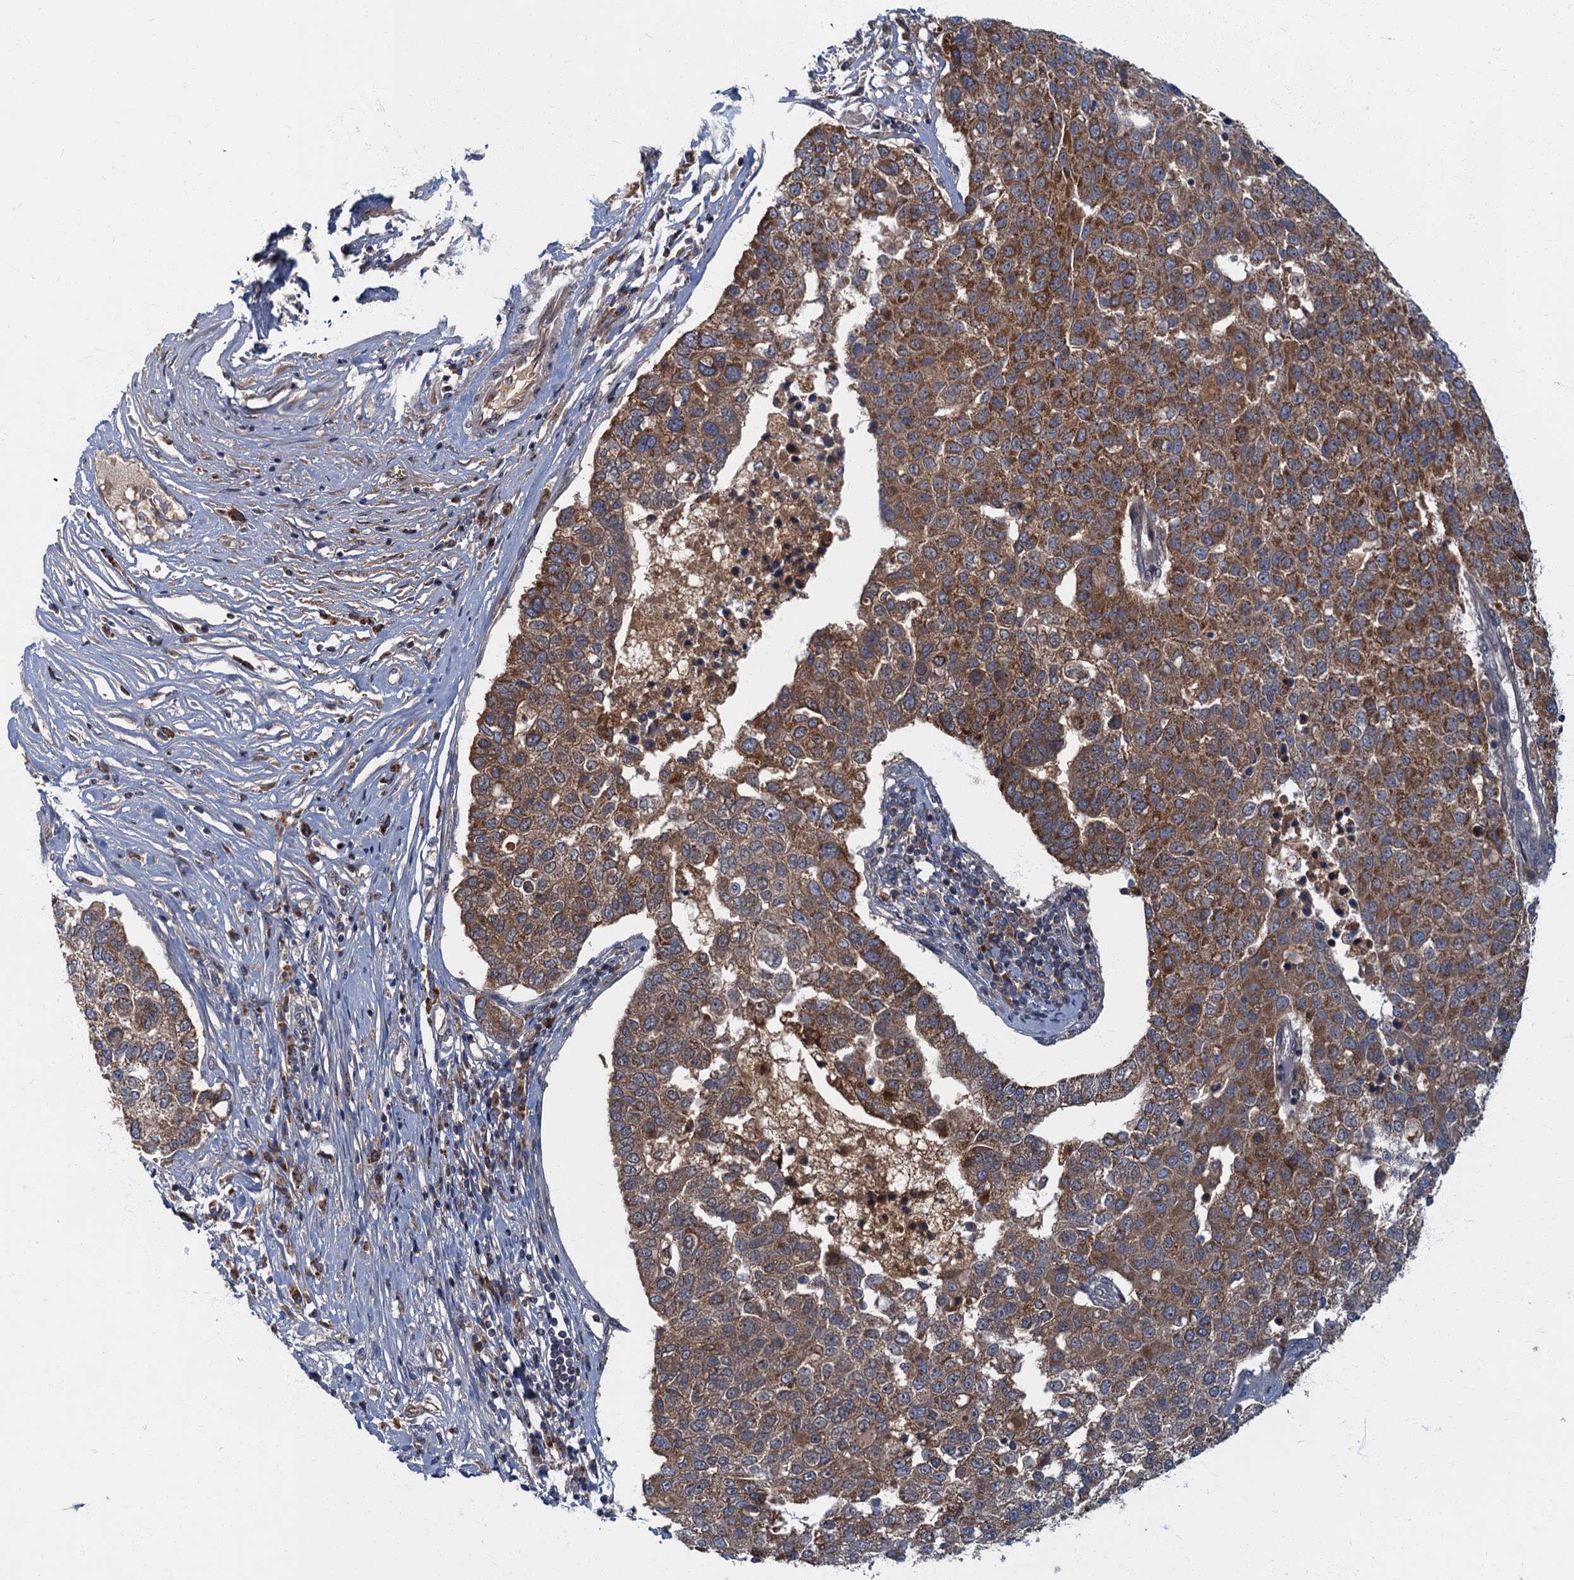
{"staining": {"intensity": "moderate", "quantity": ">75%", "location": "cytoplasmic/membranous"}, "tissue": "pancreatic cancer", "cell_type": "Tumor cells", "image_type": "cancer", "snomed": [{"axis": "morphology", "description": "Adenocarcinoma, NOS"}, {"axis": "topography", "description": "Pancreas"}], "caption": "High-magnification brightfield microscopy of pancreatic adenocarcinoma stained with DAB (3,3'-diaminobenzidine) (brown) and counterstained with hematoxylin (blue). tumor cells exhibit moderate cytoplasmic/membranous staining is identified in about>75% of cells. The protein of interest is stained brown, and the nuclei are stained in blue (DAB (3,3'-diaminobenzidine) IHC with brightfield microscopy, high magnification).", "gene": "SLC11A2", "patient": {"sex": "female", "age": 61}}